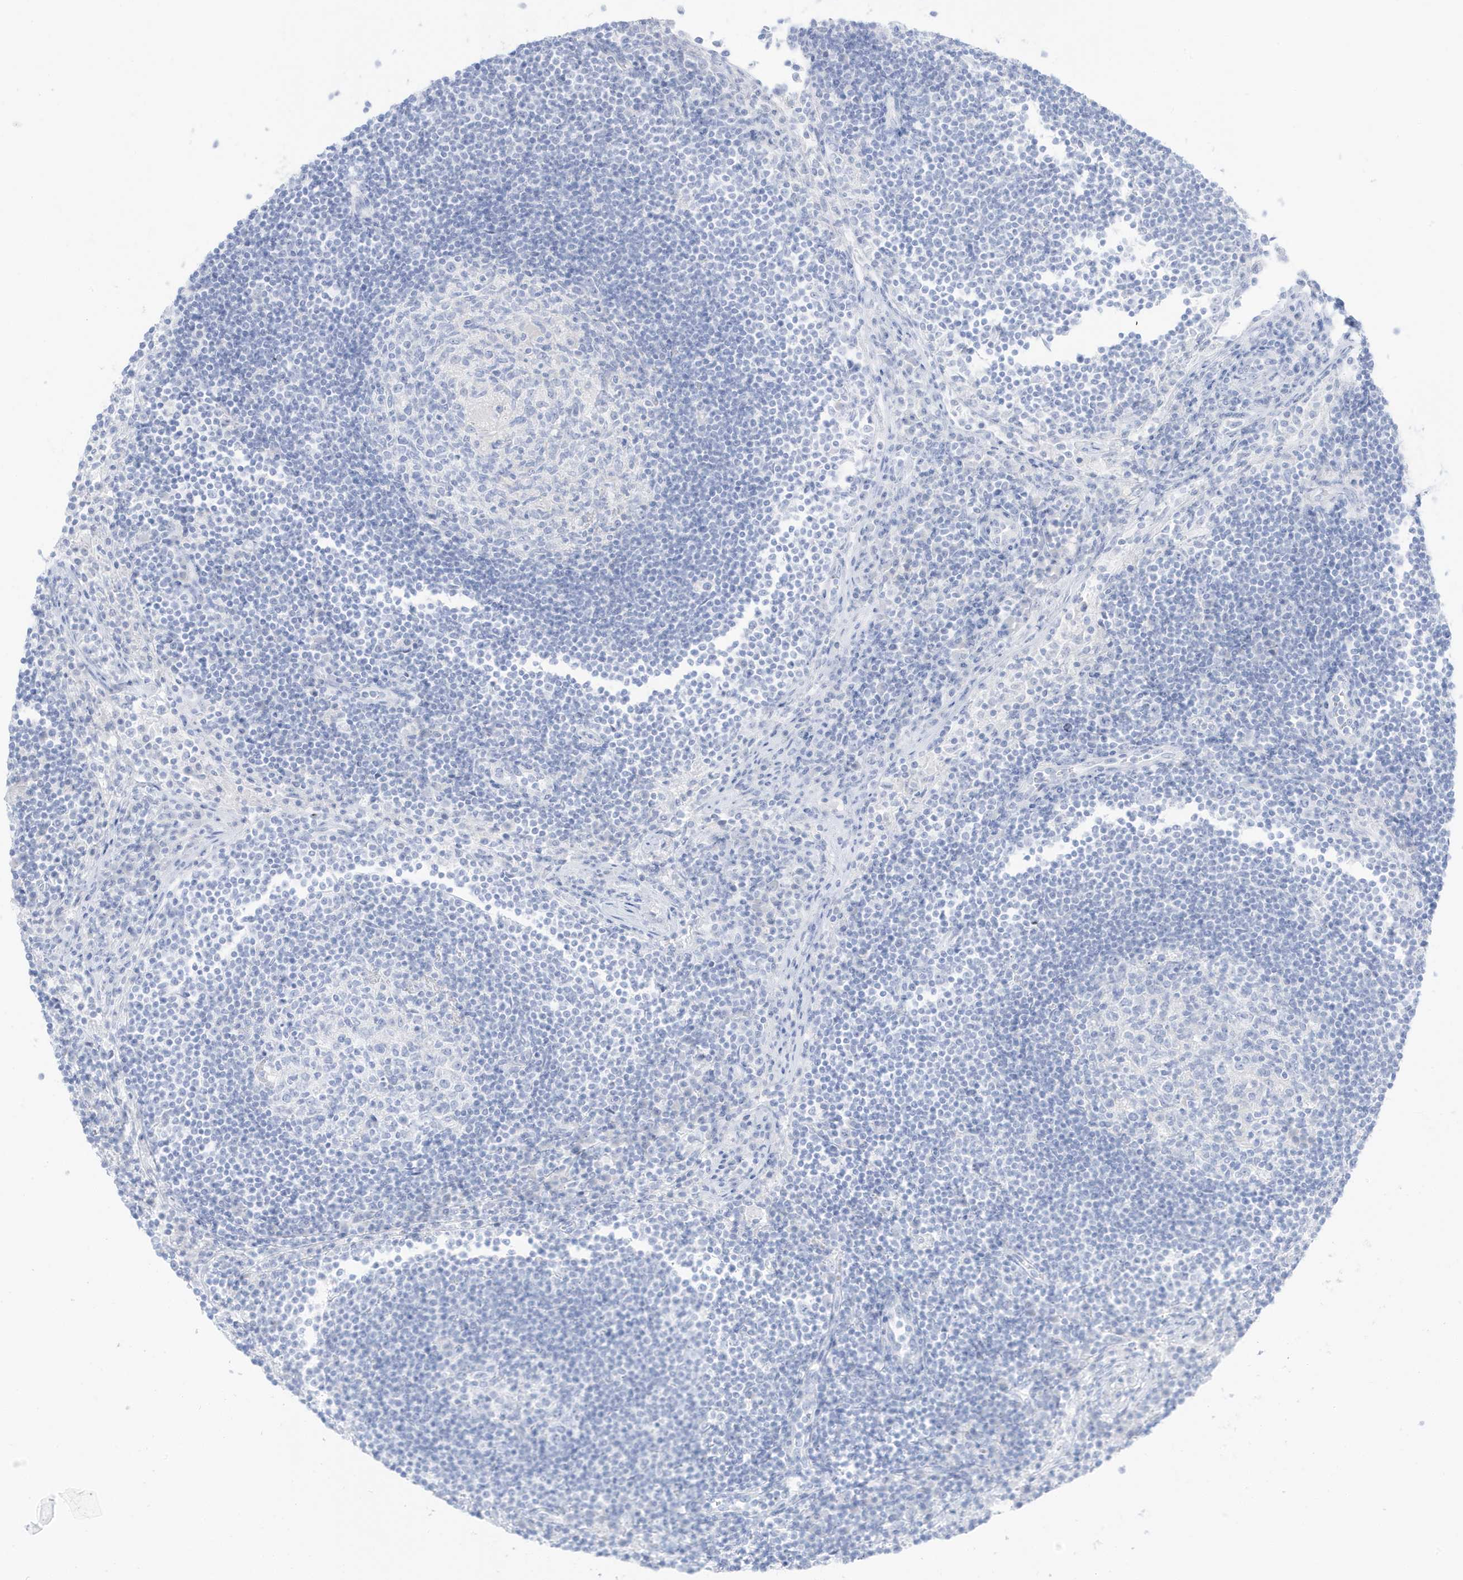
{"staining": {"intensity": "negative", "quantity": "none", "location": "none"}, "tissue": "lymph node", "cell_type": "Germinal center cells", "image_type": "normal", "snomed": [{"axis": "morphology", "description": "Normal tissue, NOS"}, {"axis": "topography", "description": "Lymph node"}], "caption": "Immunohistochemistry (IHC) photomicrograph of normal lymph node stained for a protein (brown), which exhibits no positivity in germinal center cells.", "gene": "SLC22A13", "patient": {"sex": "female", "age": 53}}